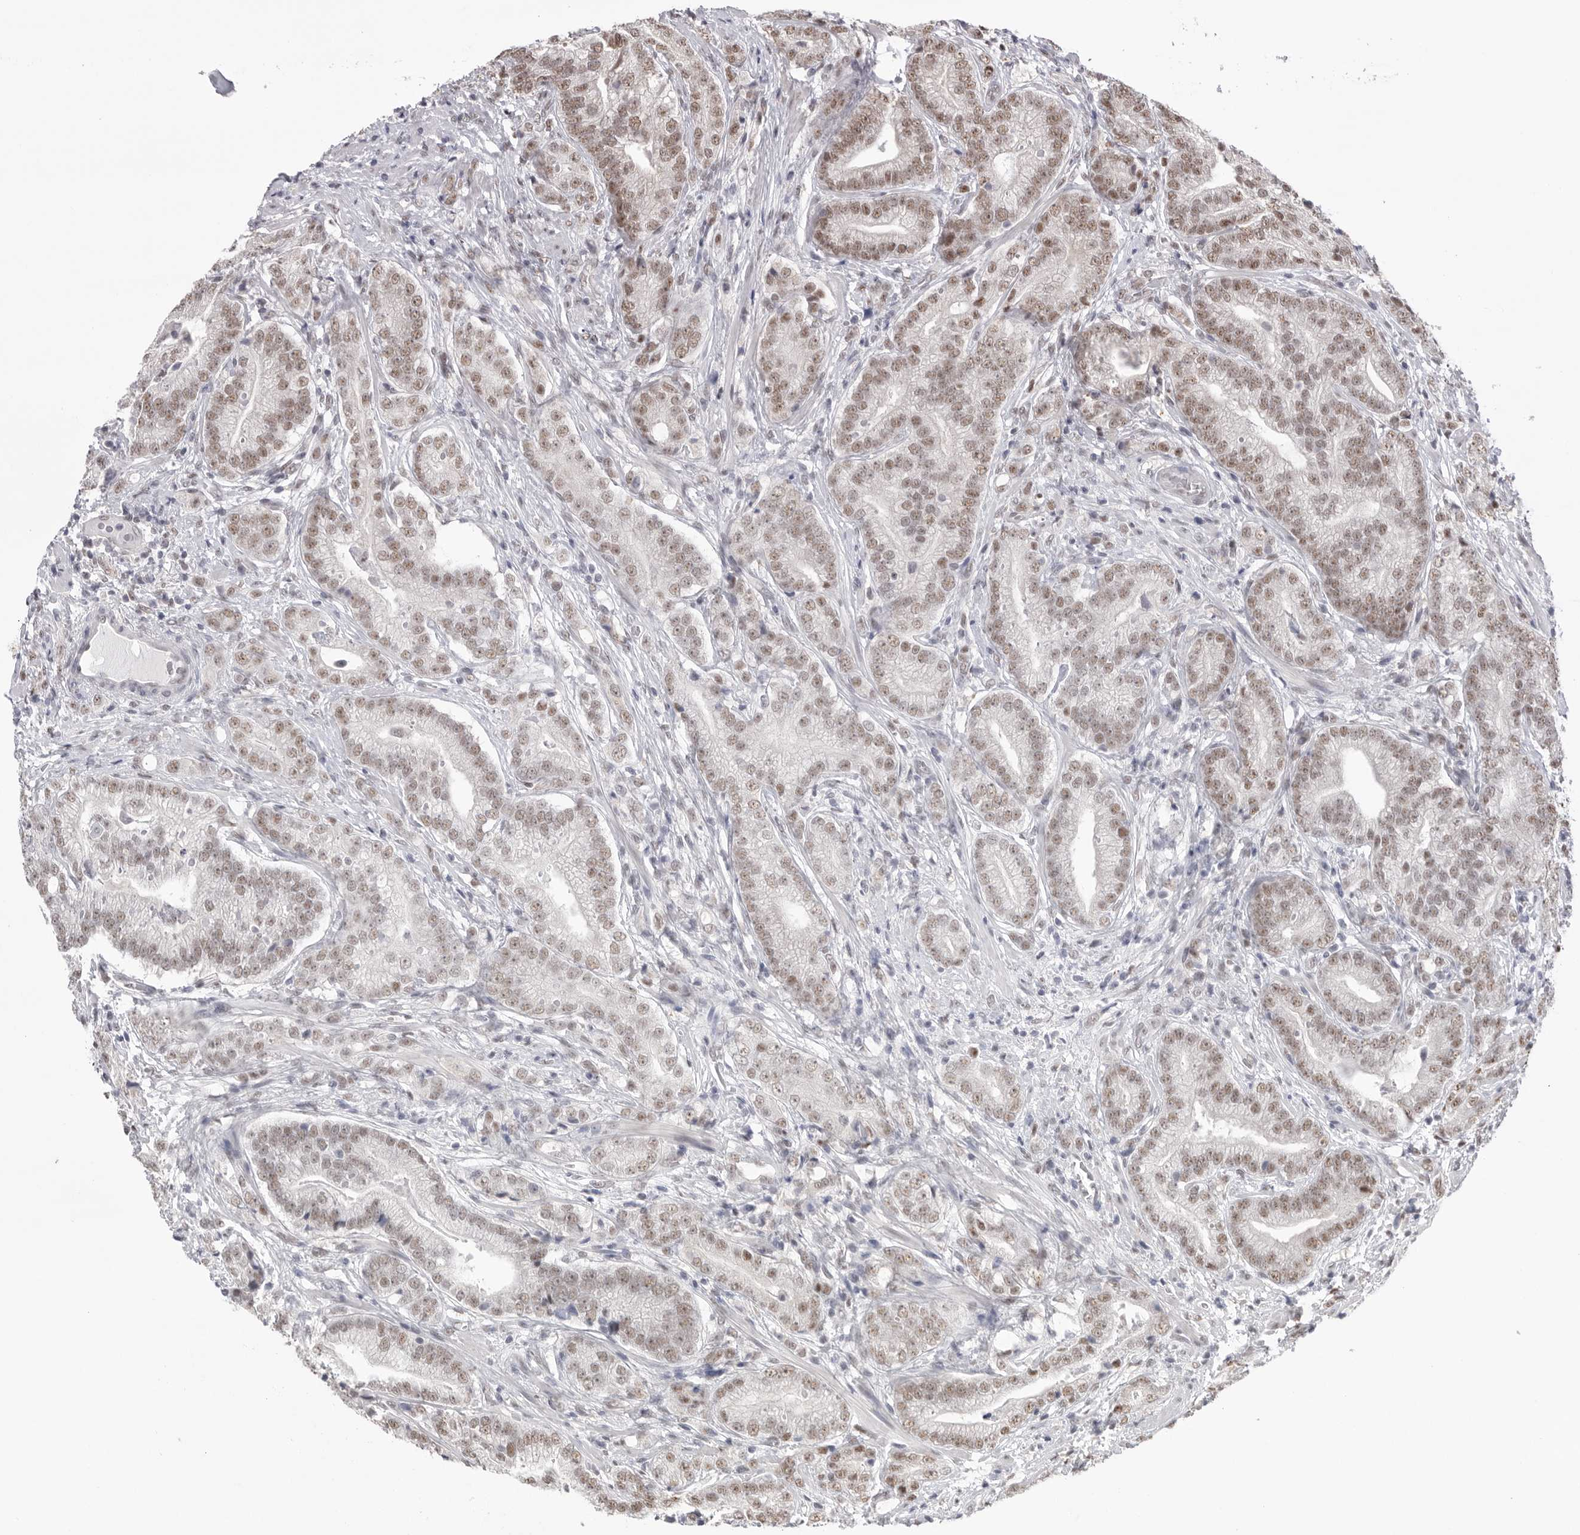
{"staining": {"intensity": "moderate", "quantity": ">75%", "location": "nuclear"}, "tissue": "prostate cancer", "cell_type": "Tumor cells", "image_type": "cancer", "snomed": [{"axis": "morphology", "description": "Adenocarcinoma, High grade"}, {"axis": "topography", "description": "Prostate"}], "caption": "Adenocarcinoma (high-grade) (prostate) was stained to show a protein in brown. There is medium levels of moderate nuclear positivity in about >75% of tumor cells. The staining was performed using DAB, with brown indicating positive protein expression. Nuclei are stained blue with hematoxylin.", "gene": "BCLAF3", "patient": {"sex": "male", "age": 57}}